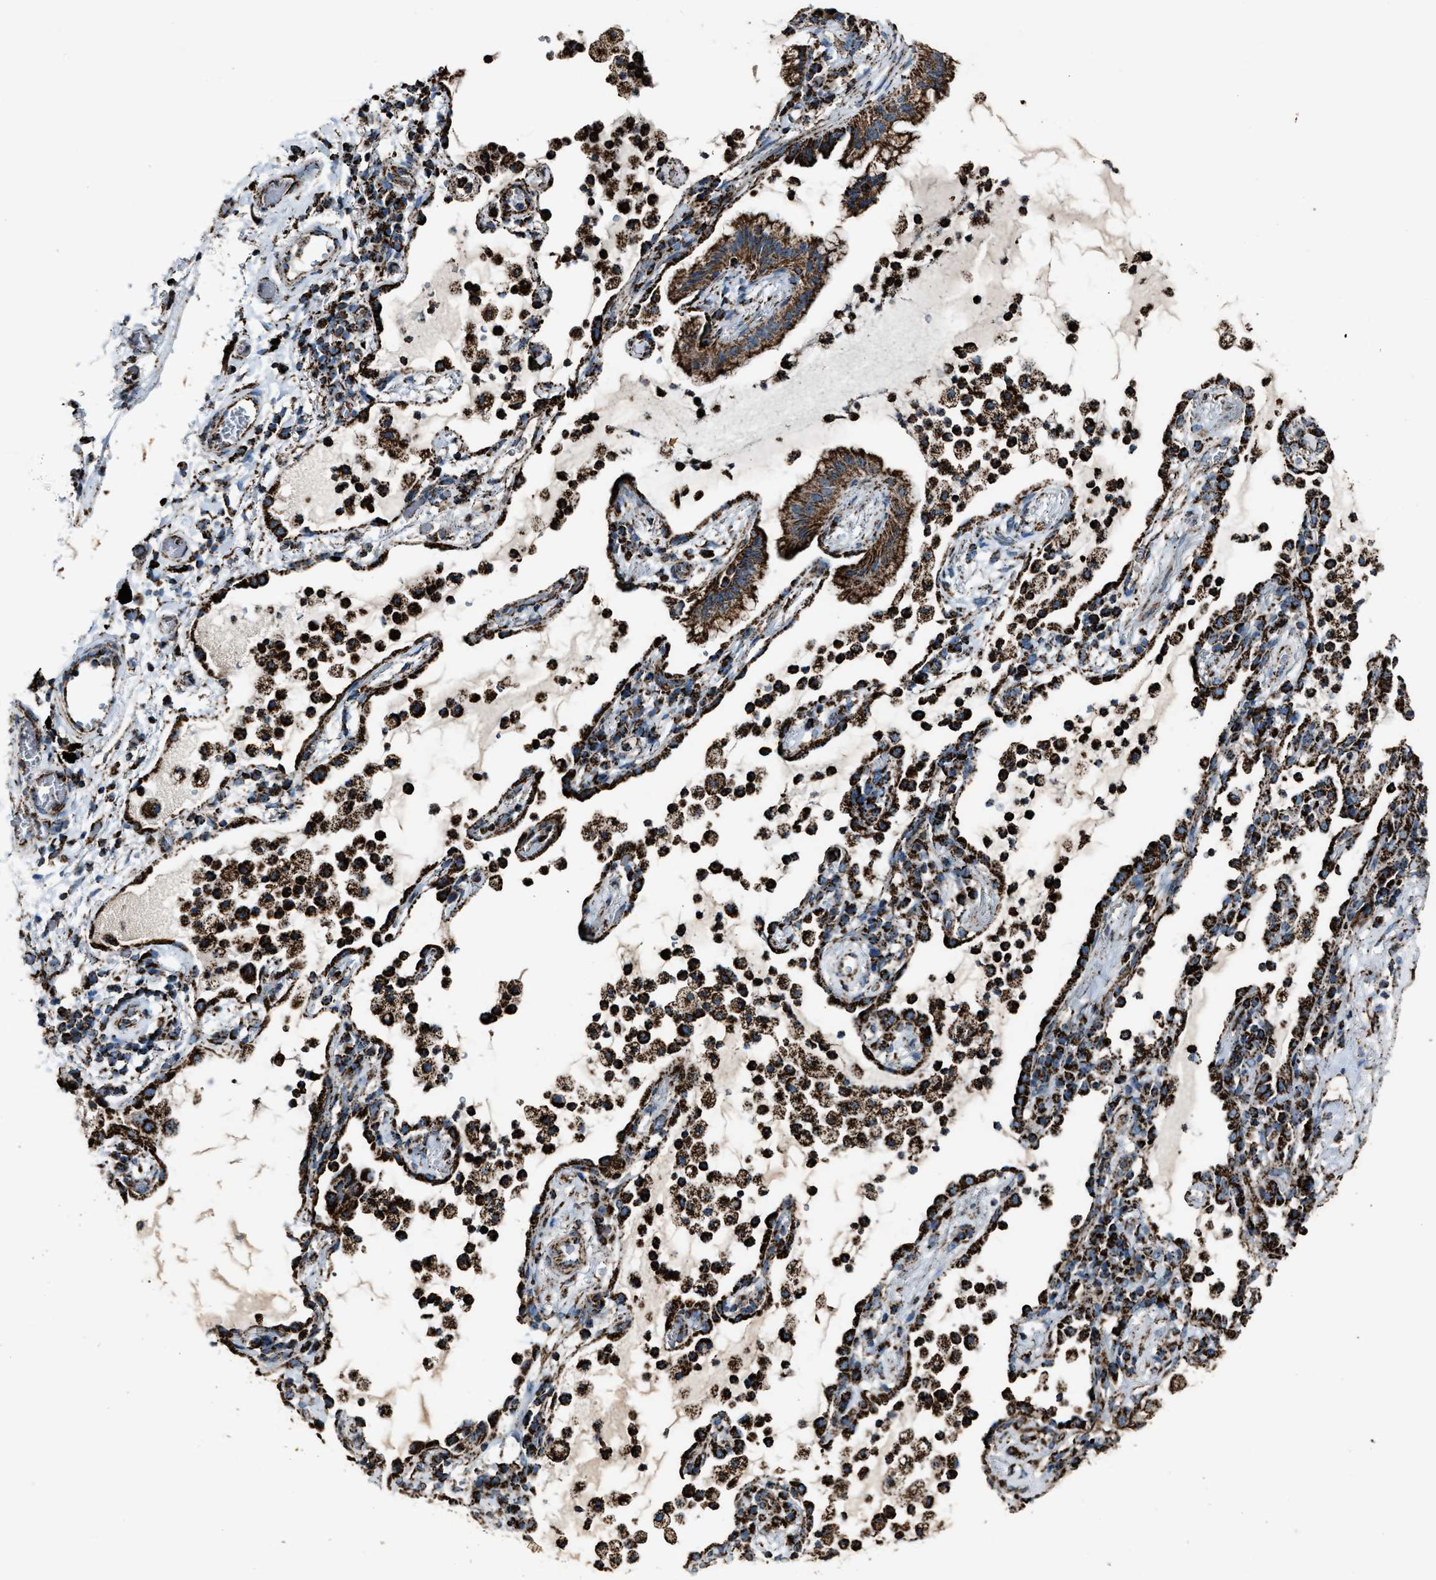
{"staining": {"intensity": "strong", "quantity": ">75%", "location": "cytoplasmic/membranous"}, "tissue": "lung cancer", "cell_type": "Tumor cells", "image_type": "cancer", "snomed": [{"axis": "morphology", "description": "Adenocarcinoma, NOS"}, {"axis": "topography", "description": "Lung"}], "caption": "Lung cancer (adenocarcinoma) was stained to show a protein in brown. There is high levels of strong cytoplasmic/membranous expression in about >75% of tumor cells.", "gene": "MDH2", "patient": {"sex": "female", "age": 70}}